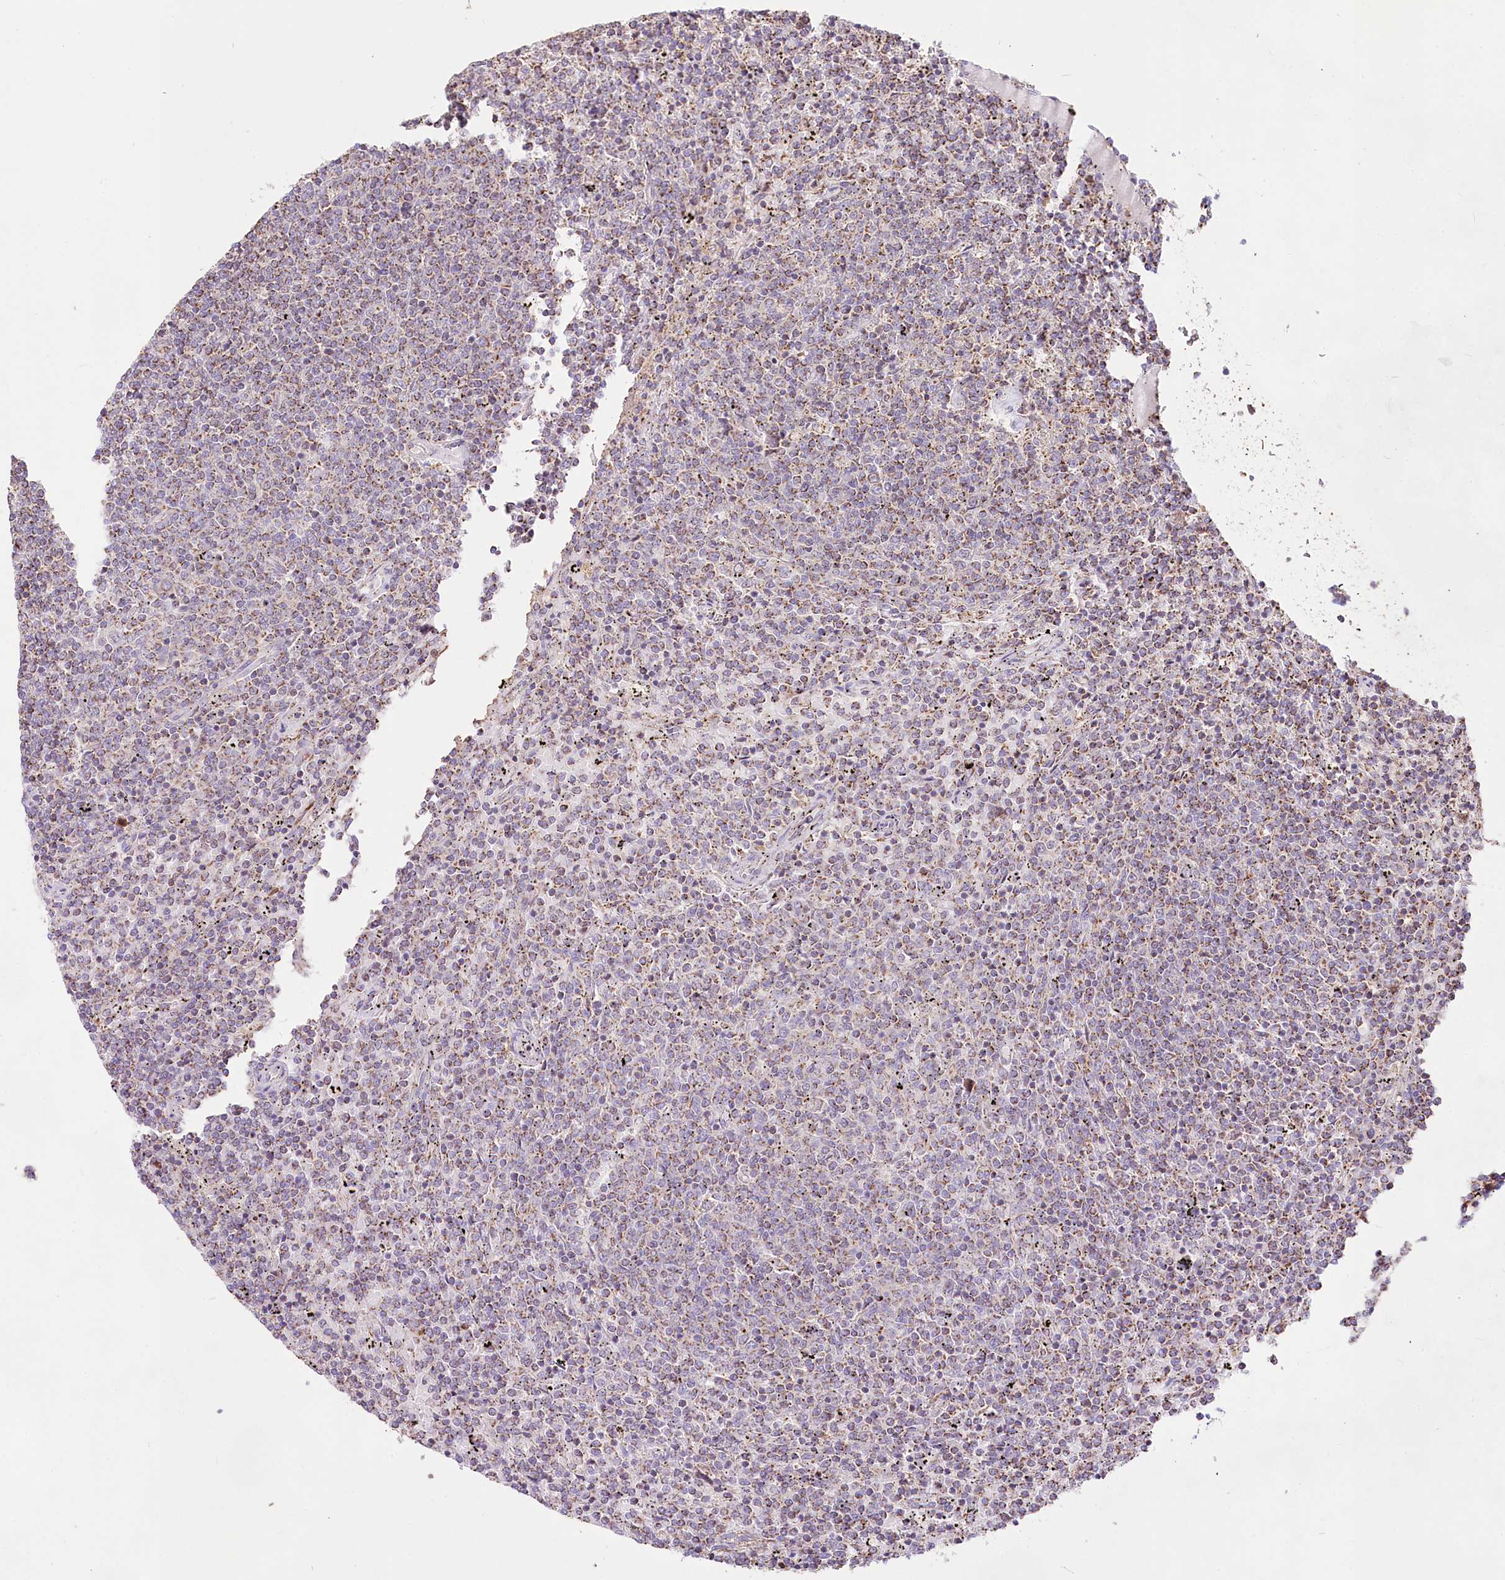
{"staining": {"intensity": "weak", "quantity": "25%-75%", "location": "cytoplasmic/membranous"}, "tissue": "lymphoma", "cell_type": "Tumor cells", "image_type": "cancer", "snomed": [{"axis": "morphology", "description": "Malignant lymphoma, non-Hodgkin's type, Low grade"}, {"axis": "topography", "description": "Spleen"}], "caption": "Lymphoma stained for a protein (brown) demonstrates weak cytoplasmic/membranous positive expression in approximately 25%-75% of tumor cells.", "gene": "TASOR2", "patient": {"sex": "female", "age": 50}}